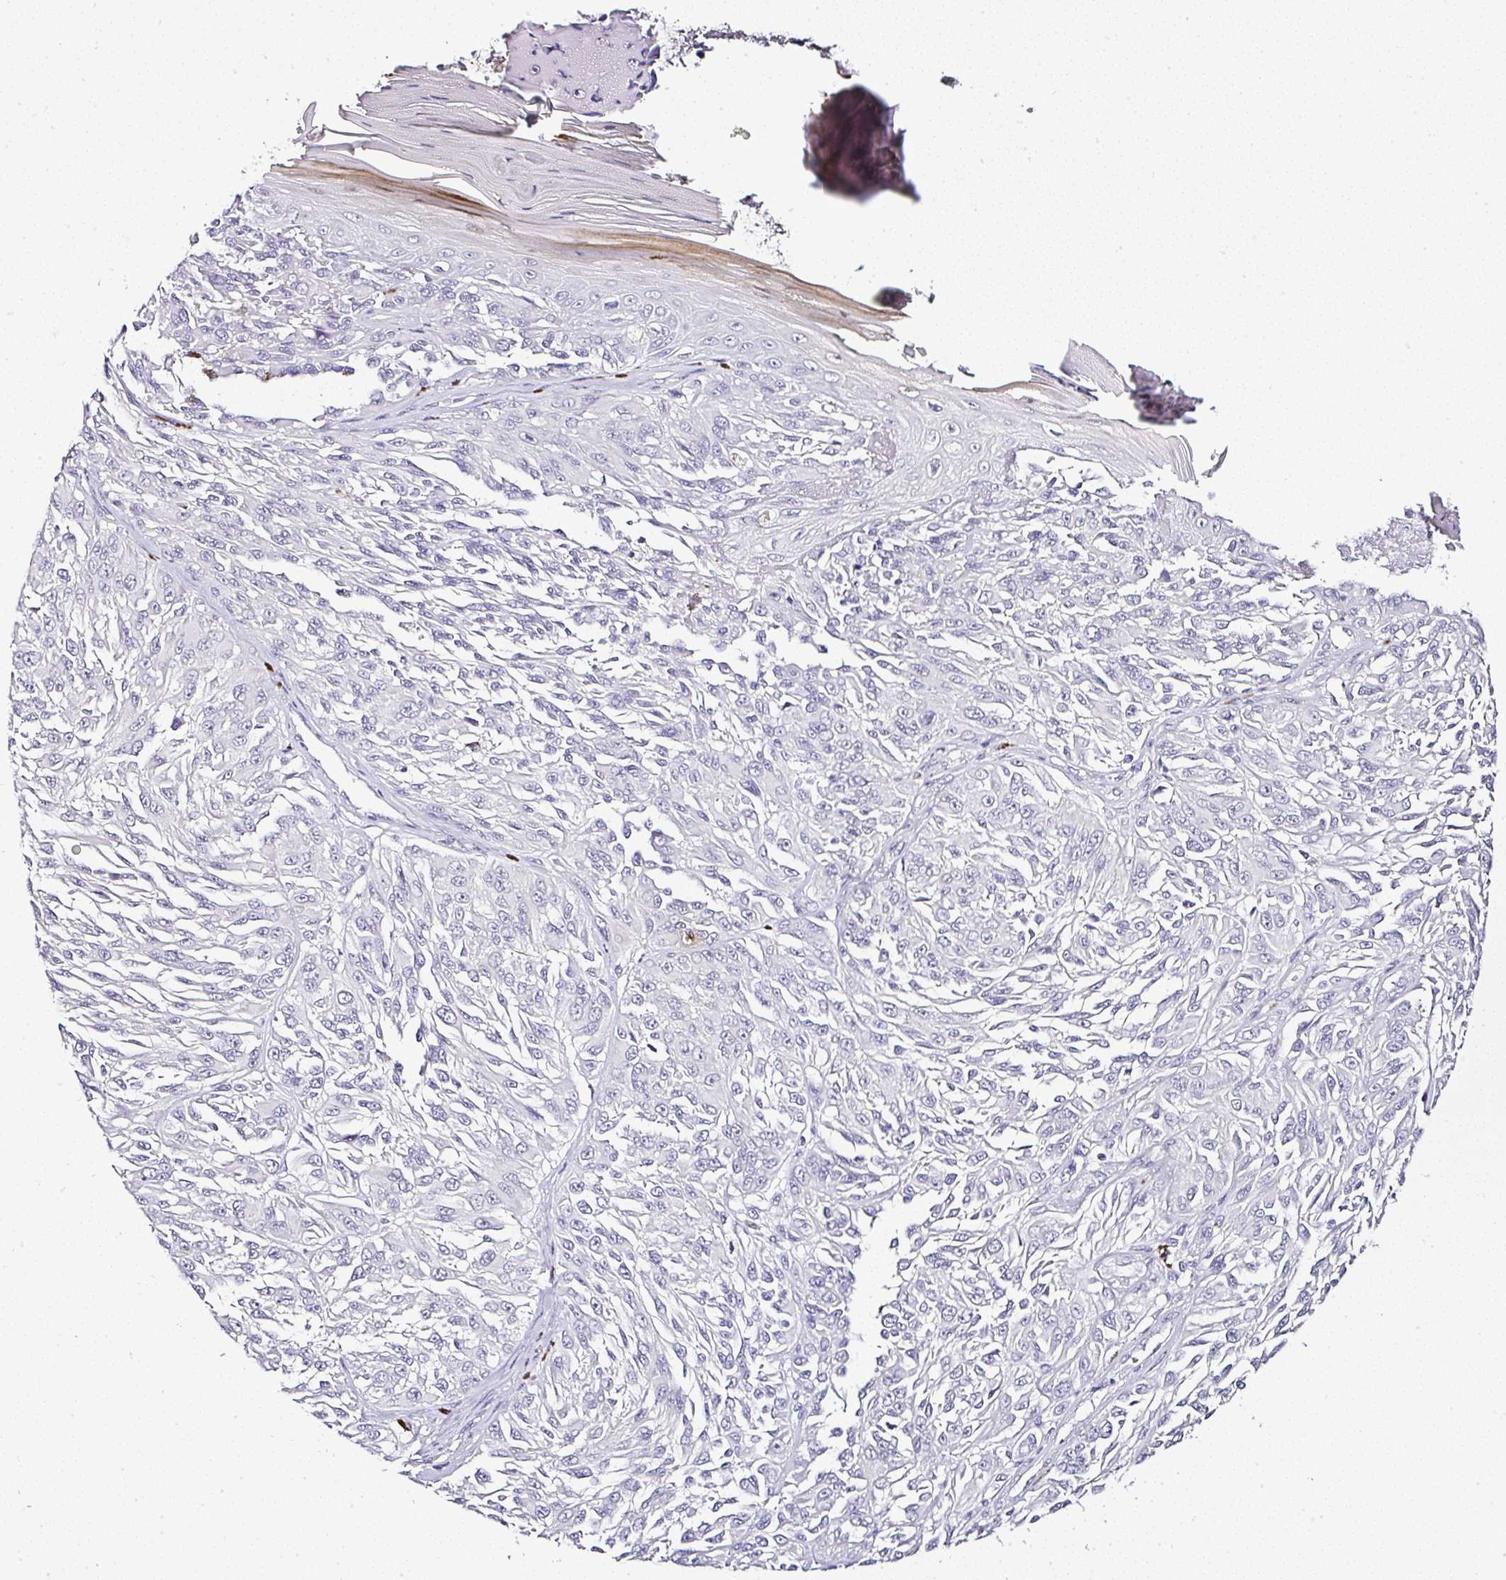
{"staining": {"intensity": "negative", "quantity": "none", "location": "none"}, "tissue": "melanoma", "cell_type": "Tumor cells", "image_type": "cancer", "snomed": [{"axis": "morphology", "description": "Malignant melanoma, NOS"}, {"axis": "topography", "description": "Skin"}], "caption": "This is an immunohistochemistry histopathology image of human melanoma. There is no positivity in tumor cells.", "gene": "SERPINB3", "patient": {"sex": "male", "age": 94}}